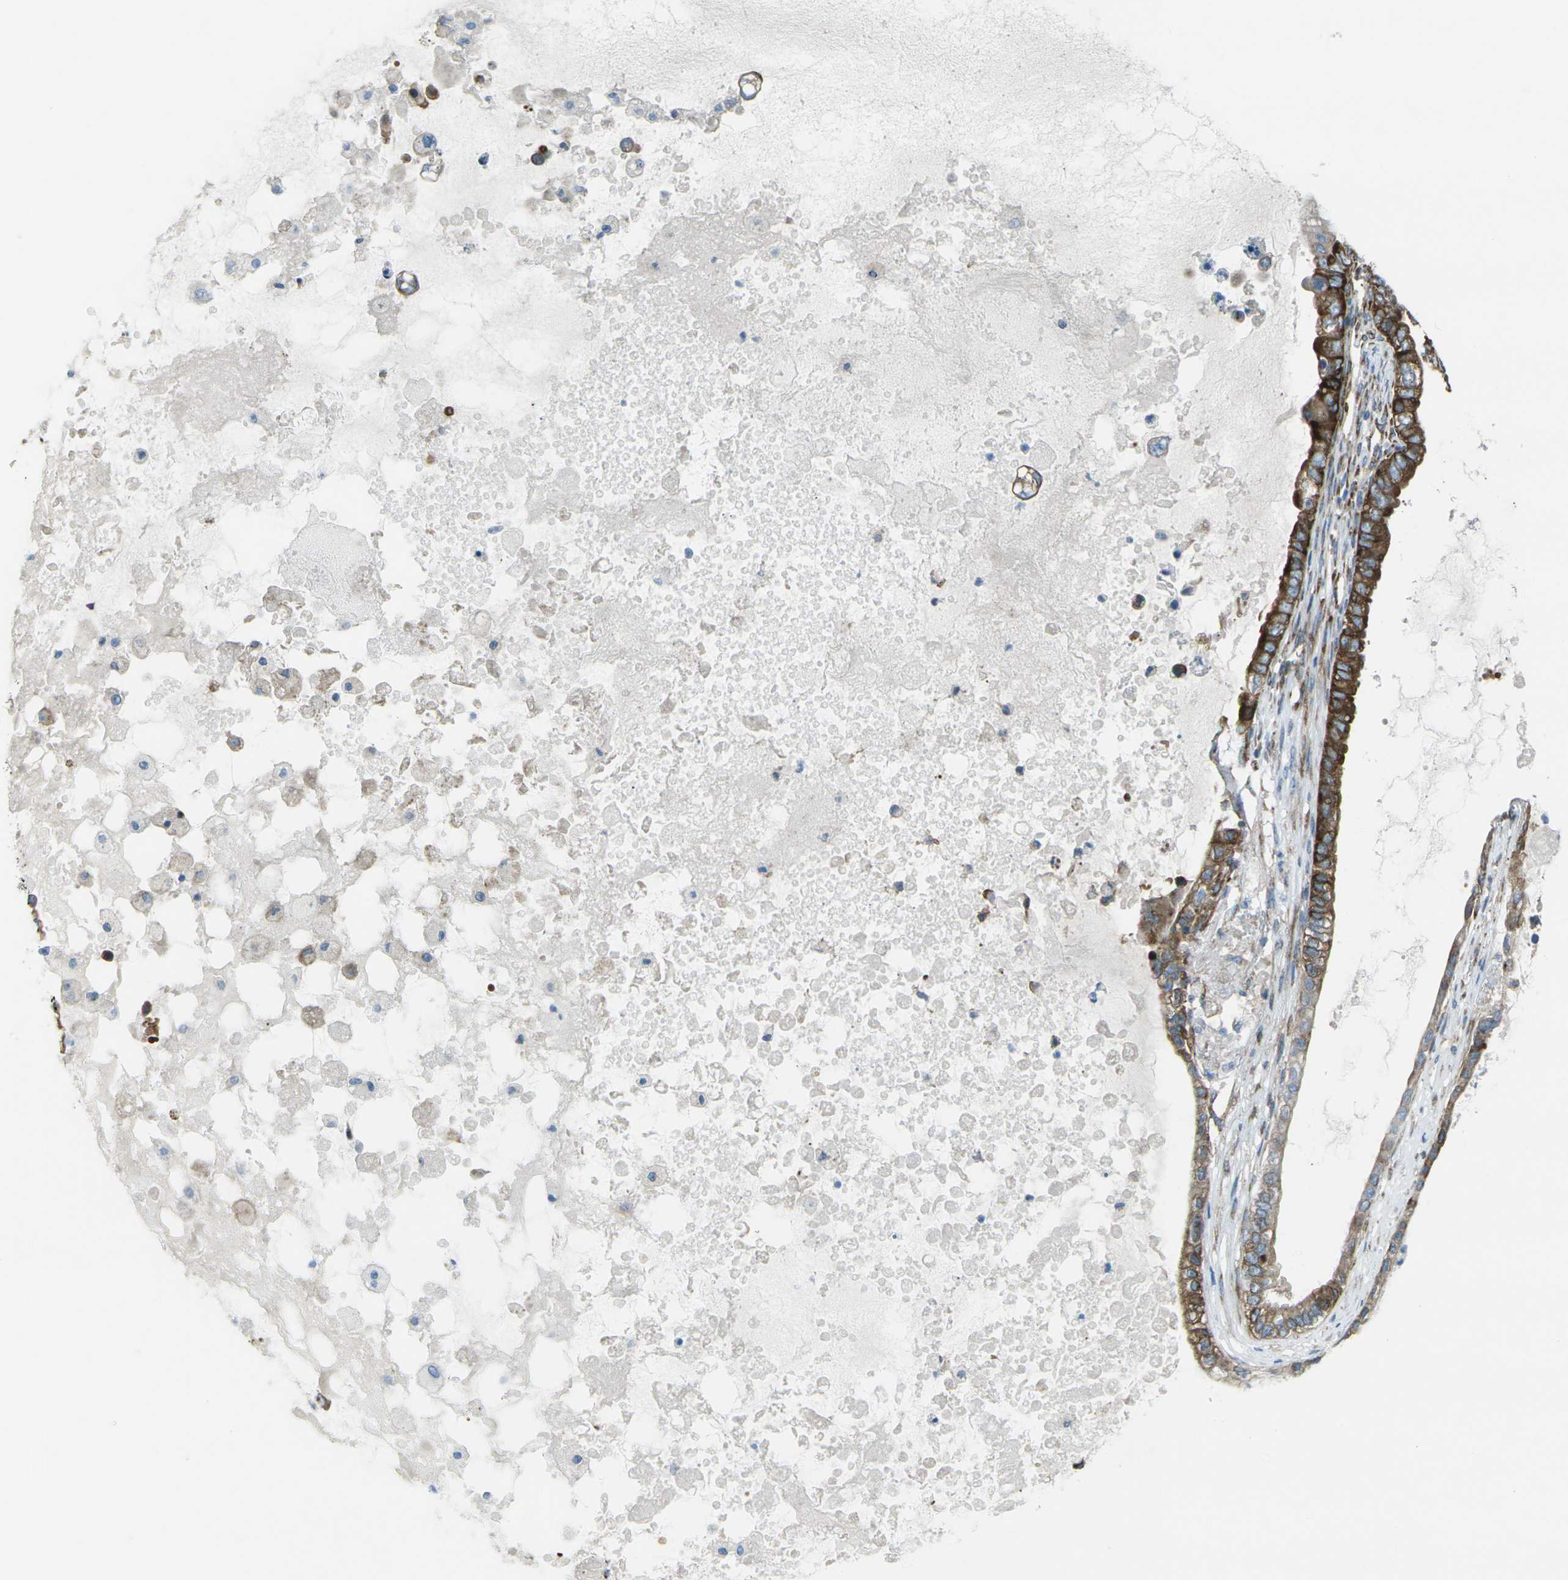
{"staining": {"intensity": "strong", "quantity": ">75%", "location": "cytoplasmic/membranous"}, "tissue": "ovarian cancer", "cell_type": "Tumor cells", "image_type": "cancer", "snomed": [{"axis": "morphology", "description": "Cystadenocarcinoma, mucinous, NOS"}, {"axis": "topography", "description": "Ovary"}], "caption": "High-magnification brightfield microscopy of ovarian mucinous cystadenocarcinoma stained with DAB (brown) and counterstained with hematoxylin (blue). tumor cells exhibit strong cytoplasmic/membranous positivity is appreciated in about>75% of cells. (DAB (3,3'-diaminobenzidine) = brown stain, brightfield microscopy at high magnification).", "gene": "CELSR2", "patient": {"sex": "female", "age": 80}}